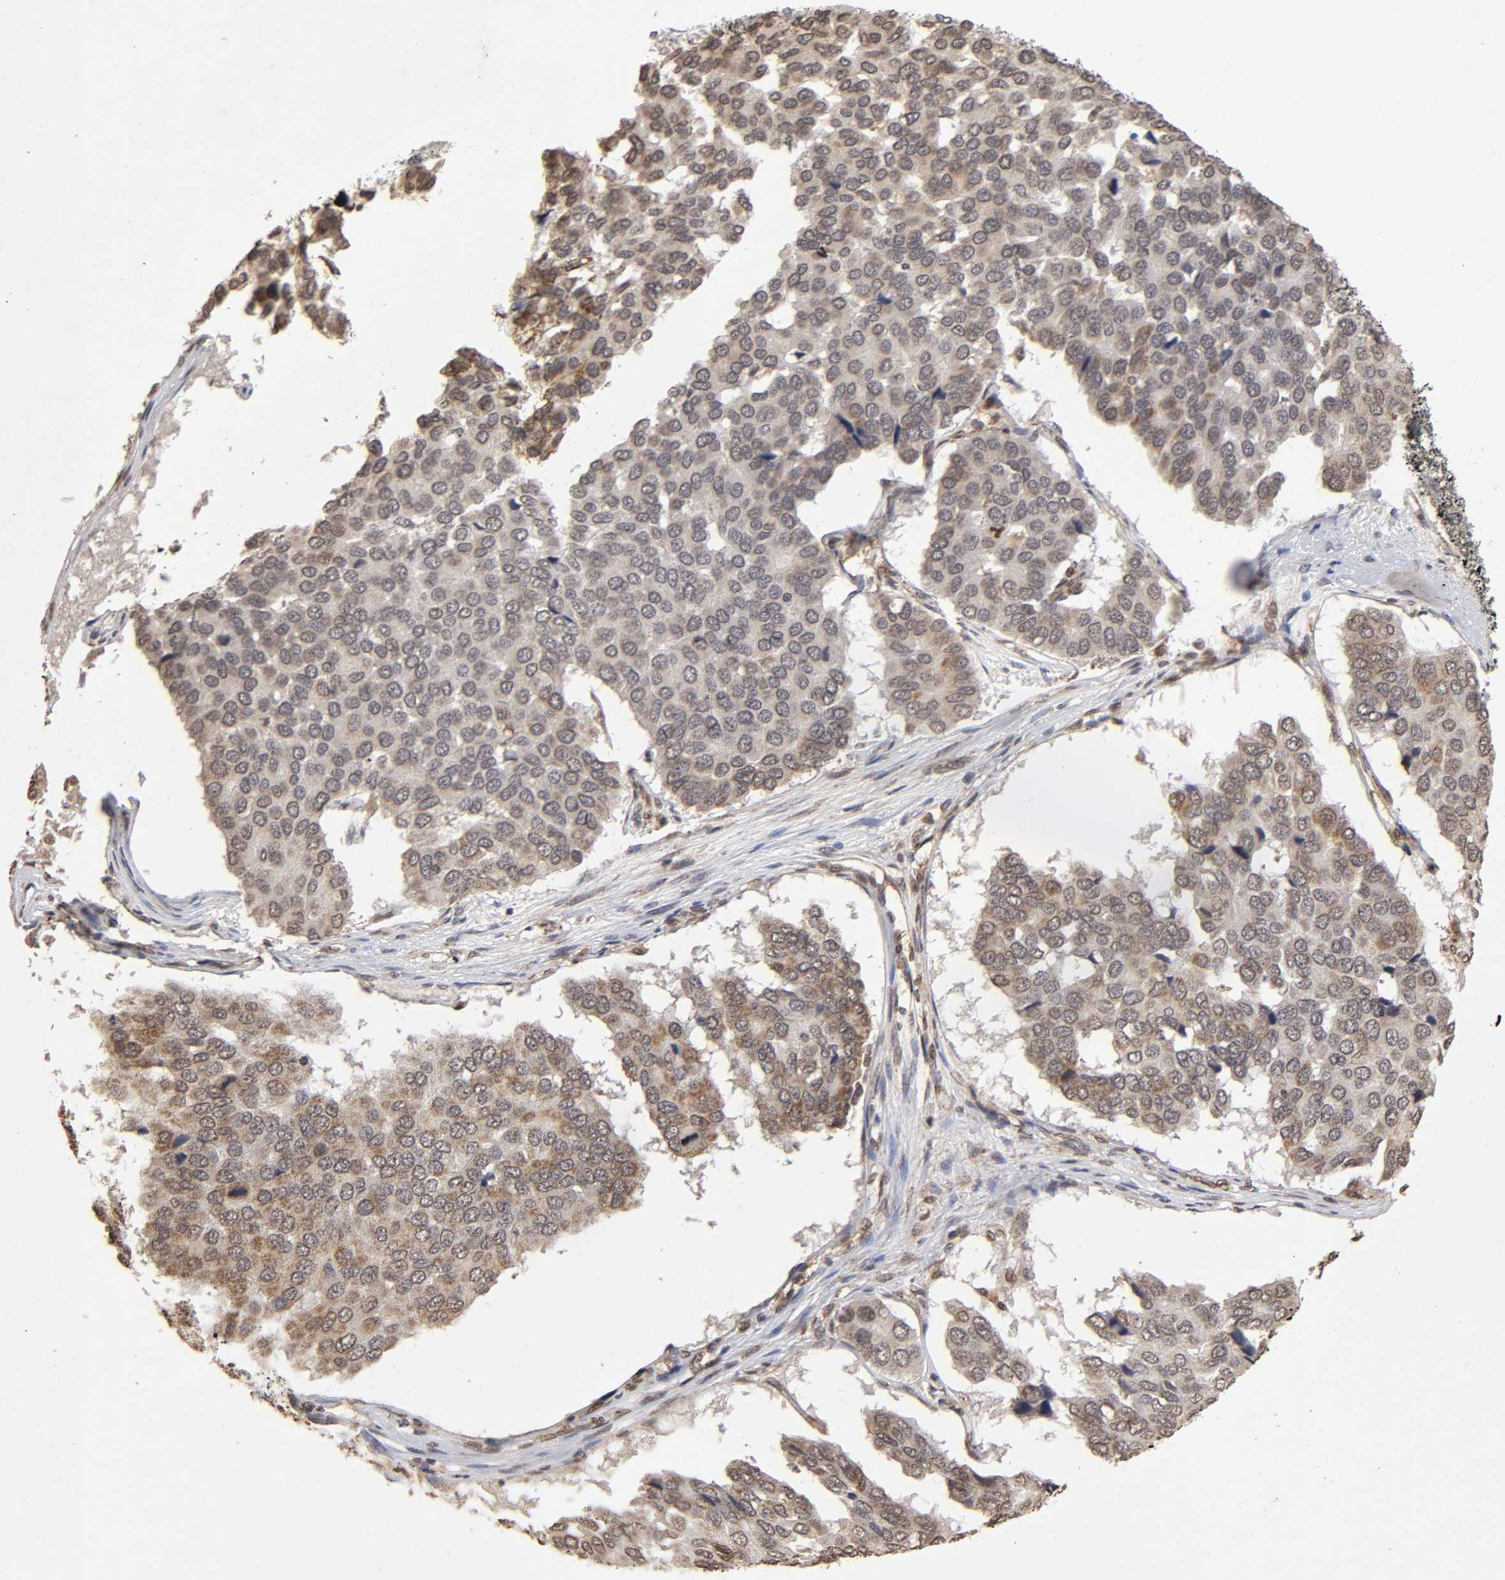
{"staining": {"intensity": "weak", "quantity": "25%-75%", "location": "nuclear"}, "tissue": "pancreatic cancer", "cell_type": "Tumor cells", "image_type": "cancer", "snomed": [{"axis": "morphology", "description": "Adenocarcinoma, NOS"}, {"axis": "topography", "description": "Pancreas"}], "caption": "Immunohistochemical staining of pancreatic cancer (adenocarcinoma) demonstrates low levels of weak nuclear staining in approximately 25%-75% of tumor cells. (DAB (3,3'-diaminobenzidine) = brown stain, brightfield microscopy at high magnification).", "gene": "MLLT6", "patient": {"sex": "male", "age": 50}}